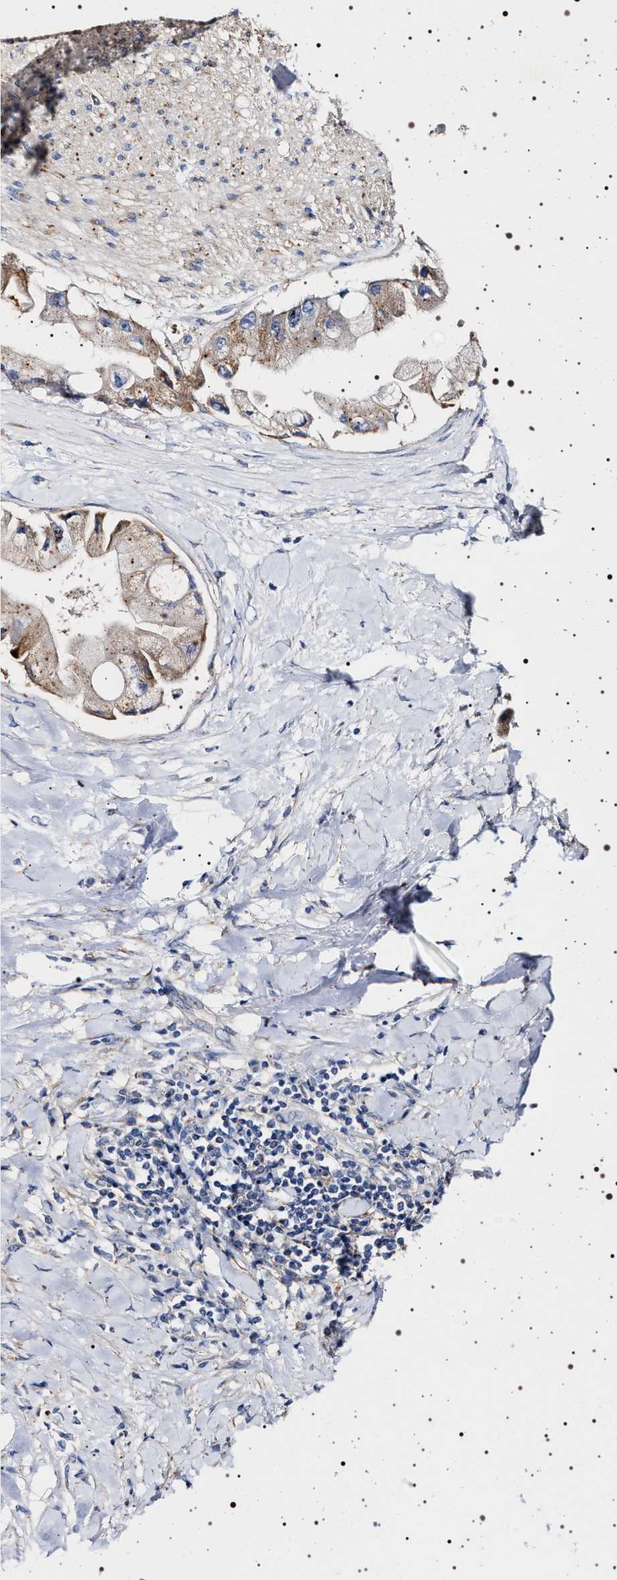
{"staining": {"intensity": "weak", "quantity": ">75%", "location": "cytoplasmic/membranous"}, "tissue": "liver cancer", "cell_type": "Tumor cells", "image_type": "cancer", "snomed": [{"axis": "morphology", "description": "Cholangiocarcinoma"}, {"axis": "topography", "description": "Liver"}], "caption": "Approximately >75% of tumor cells in human cholangiocarcinoma (liver) show weak cytoplasmic/membranous protein positivity as visualized by brown immunohistochemical staining.", "gene": "NAALADL2", "patient": {"sex": "male", "age": 50}}